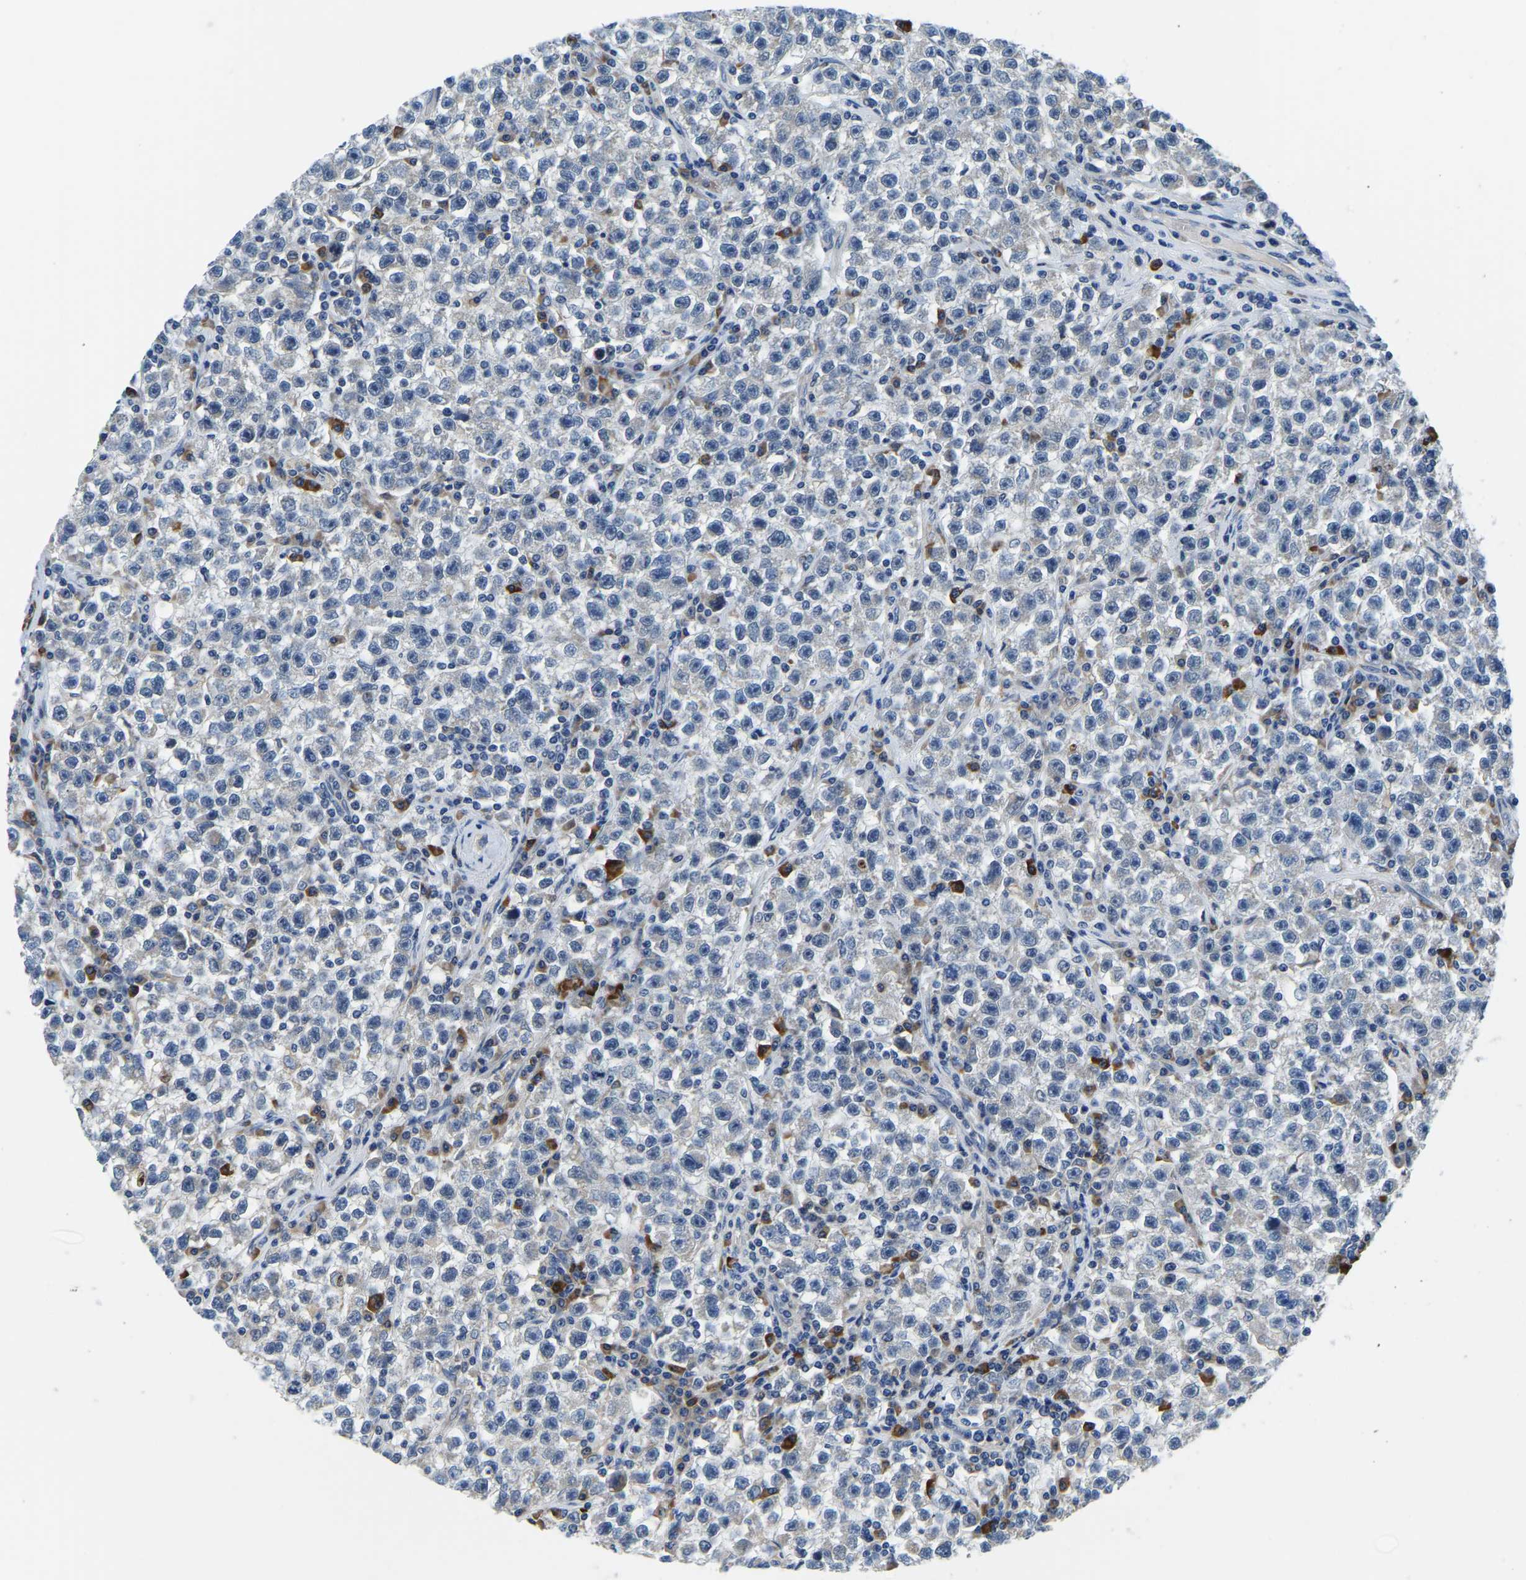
{"staining": {"intensity": "negative", "quantity": "none", "location": "none"}, "tissue": "testis cancer", "cell_type": "Tumor cells", "image_type": "cancer", "snomed": [{"axis": "morphology", "description": "Seminoma, NOS"}, {"axis": "topography", "description": "Testis"}], "caption": "This is a micrograph of immunohistochemistry staining of seminoma (testis), which shows no staining in tumor cells.", "gene": "LIAS", "patient": {"sex": "male", "age": 22}}